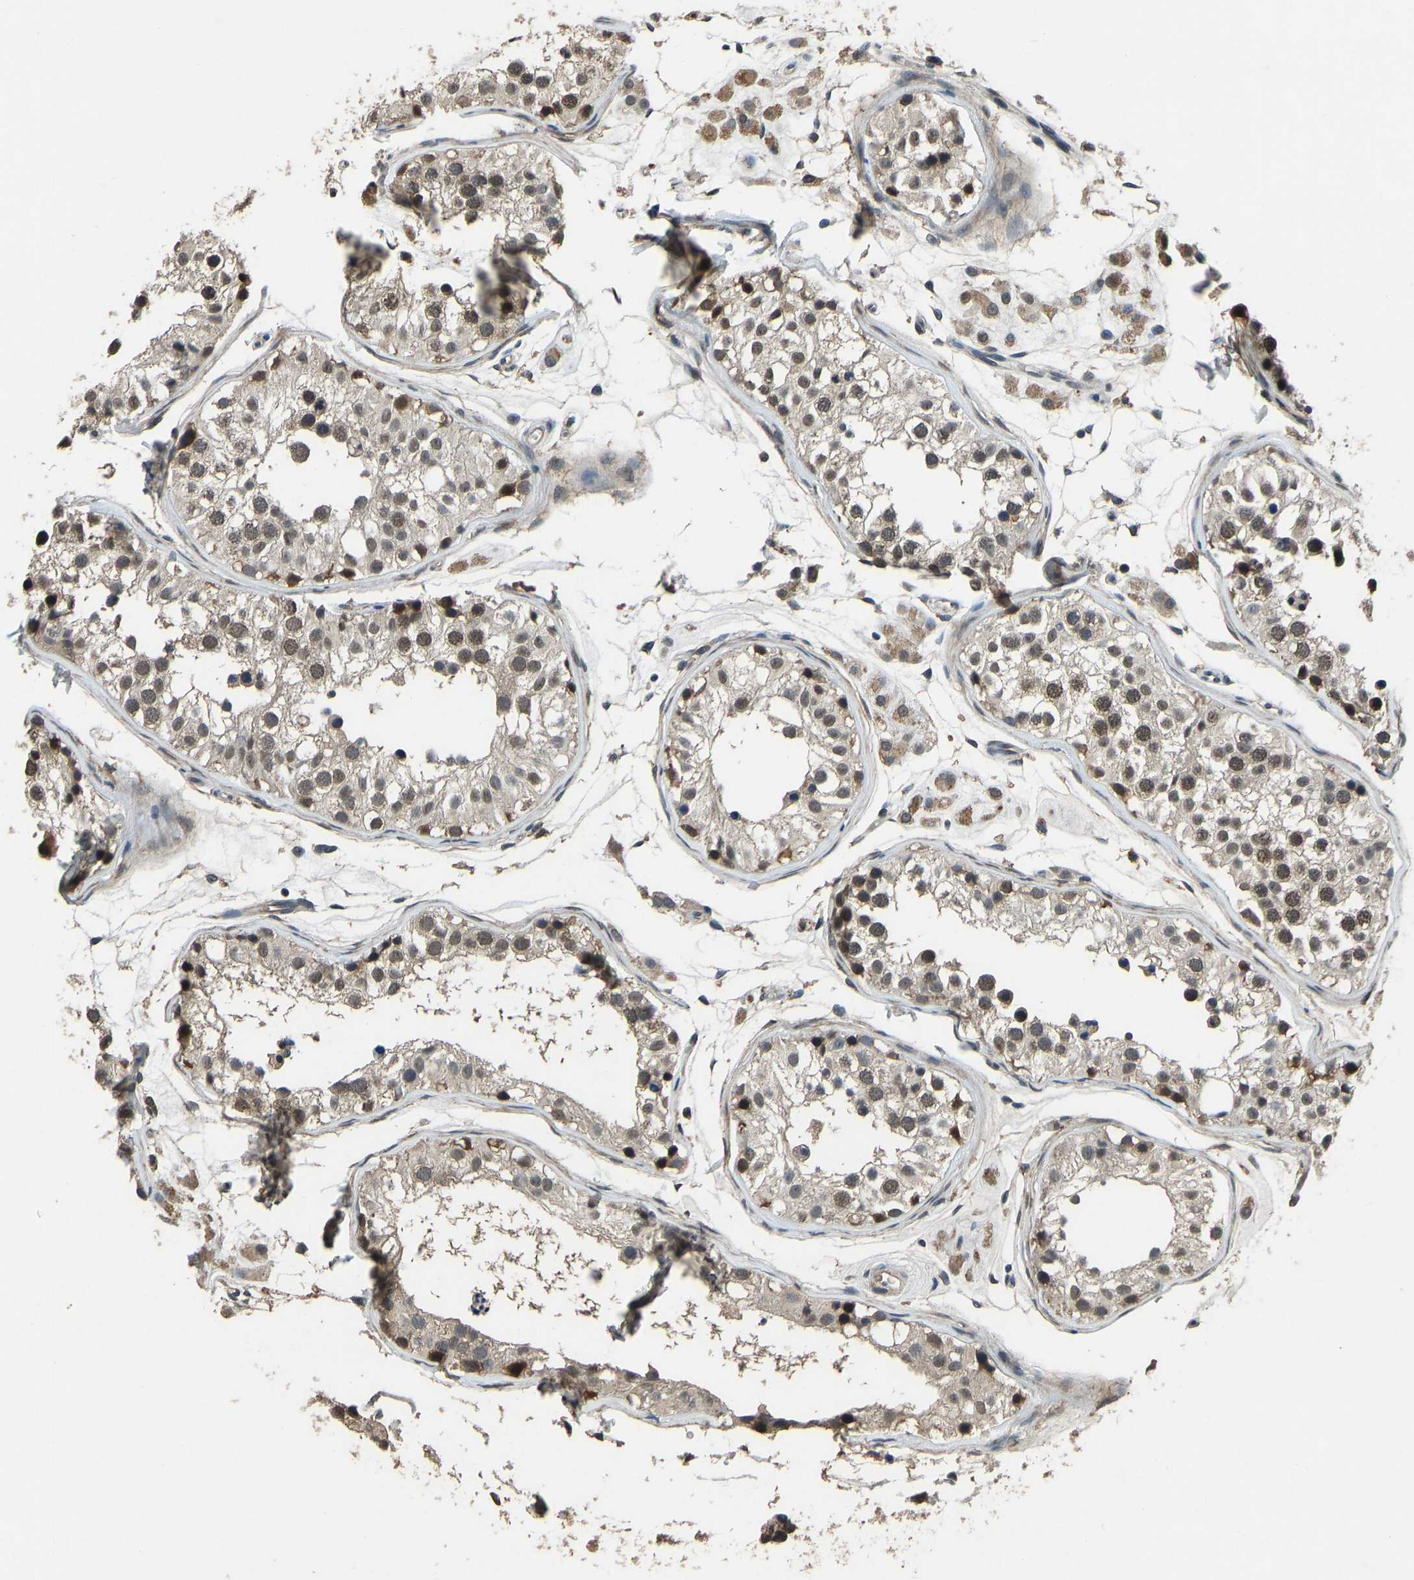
{"staining": {"intensity": "weak", "quantity": ">75%", "location": "nuclear"}, "tissue": "testis", "cell_type": "Cells in seminiferous ducts", "image_type": "normal", "snomed": [{"axis": "morphology", "description": "Normal tissue, NOS"}, {"axis": "morphology", "description": "Adenocarcinoma, metastatic, NOS"}, {"axis": "topography", "description": "Testis"}], "caption": "Weak nuclear positivity for a protein is seen in approximately >75% of cells in seminiferous ducts of unremarkable testis using immunohistochemistry (IHC).", "gene": "TOX4", "patient": {"sex": "male", "age": 26}}